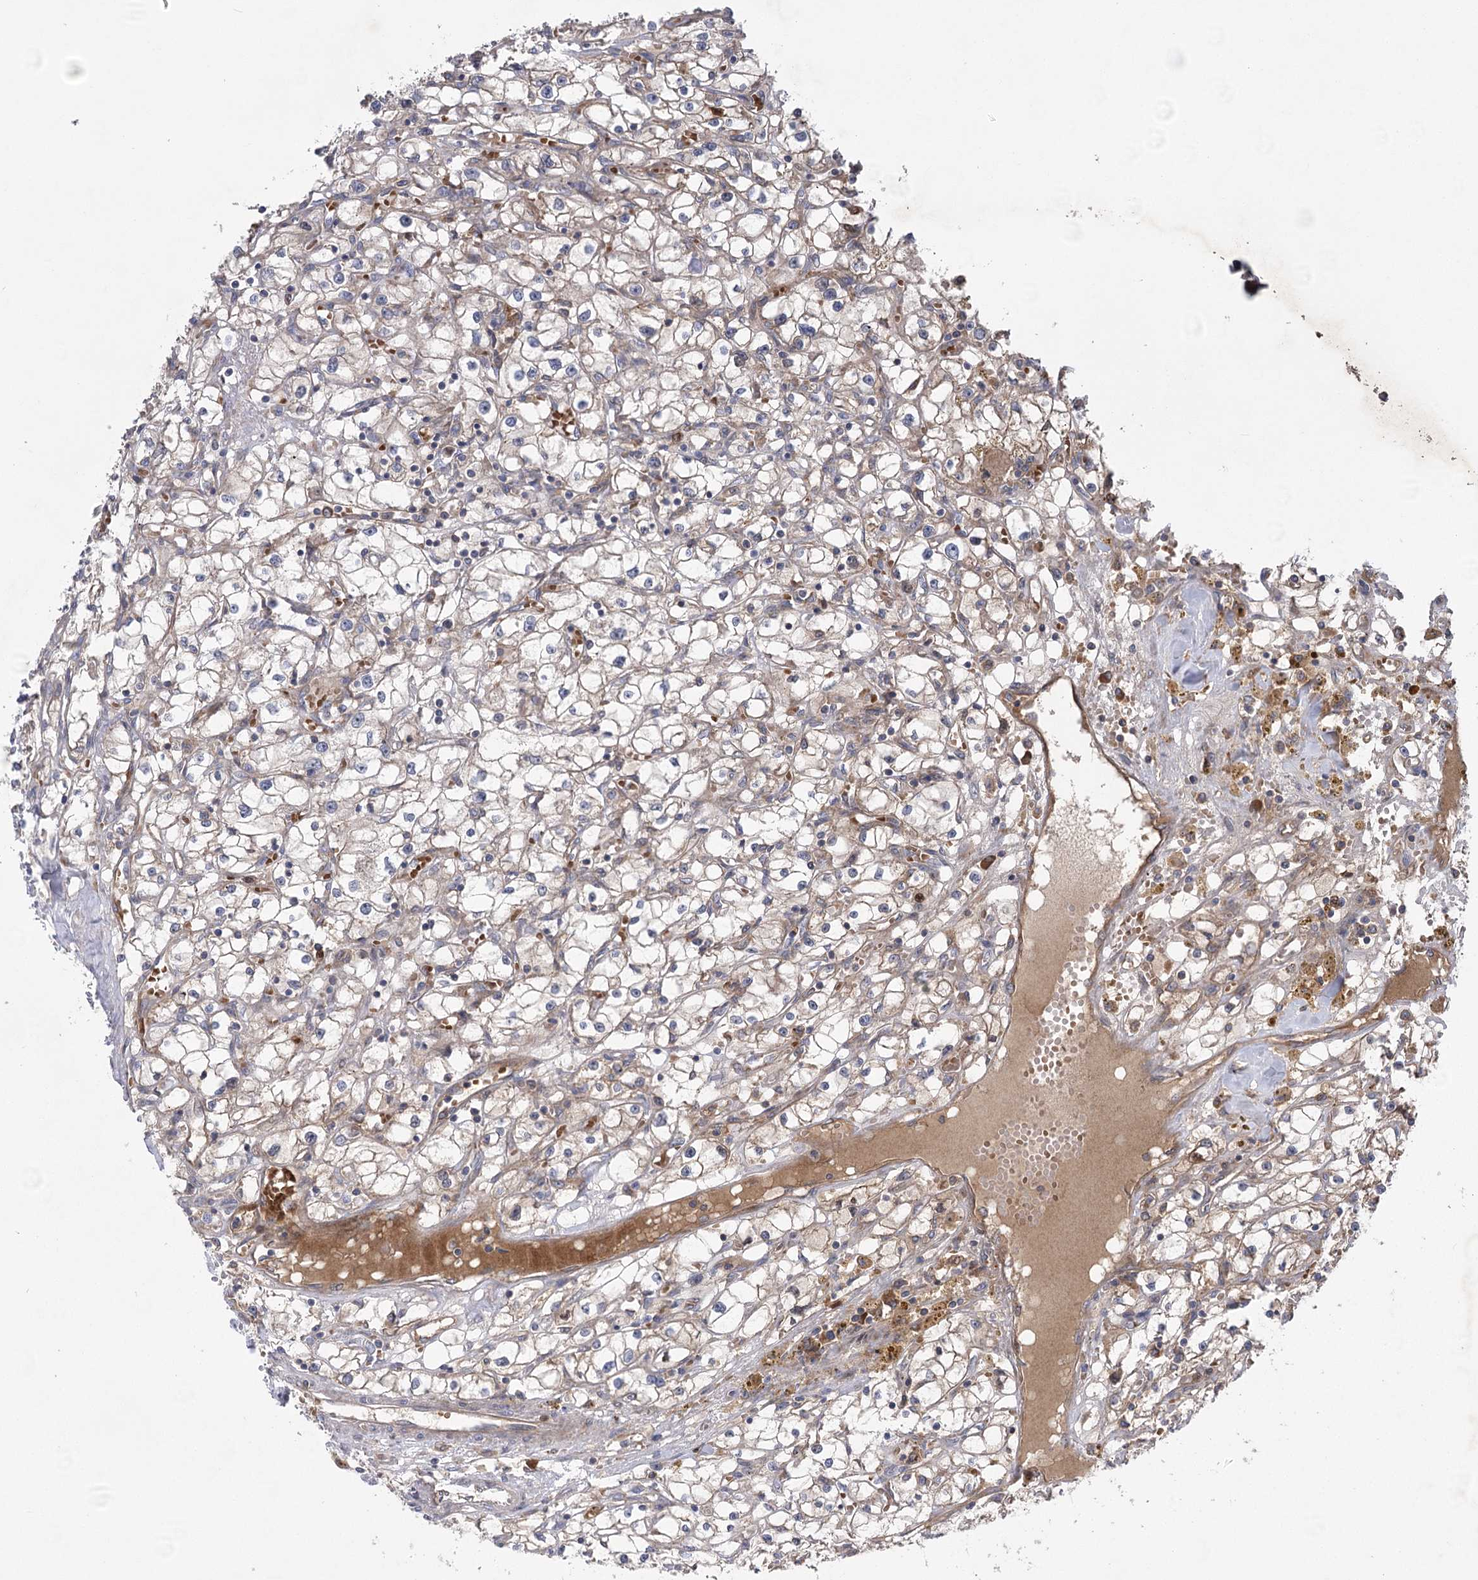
{"staining": {"intensity": "weak", "quantity": "<25%", "location": "cytoplasmic/membranous"}, "tissue": "renal cancer", "cell_type": "Tumor cells", "image_type": "cancer", "snomed": [{"axis": "morphology", "description": "Adenocarcinoma, NOS"}, {"axis": "topography", "description": "Kidney"}], "caption": "IHC histopathology image of neoplastic tissue: human renal cancer (adenocarcinoma) stained with DAB (3,3'-diaminobenzidine) shows no significant protein positivity in tumor cells. (DAB (3,3'-diaminobenzidine) immunohistochemistry with hematoxylin counter stain).", "gene": "KCNN2", "patient": {"sex": "male", "age": 56}}